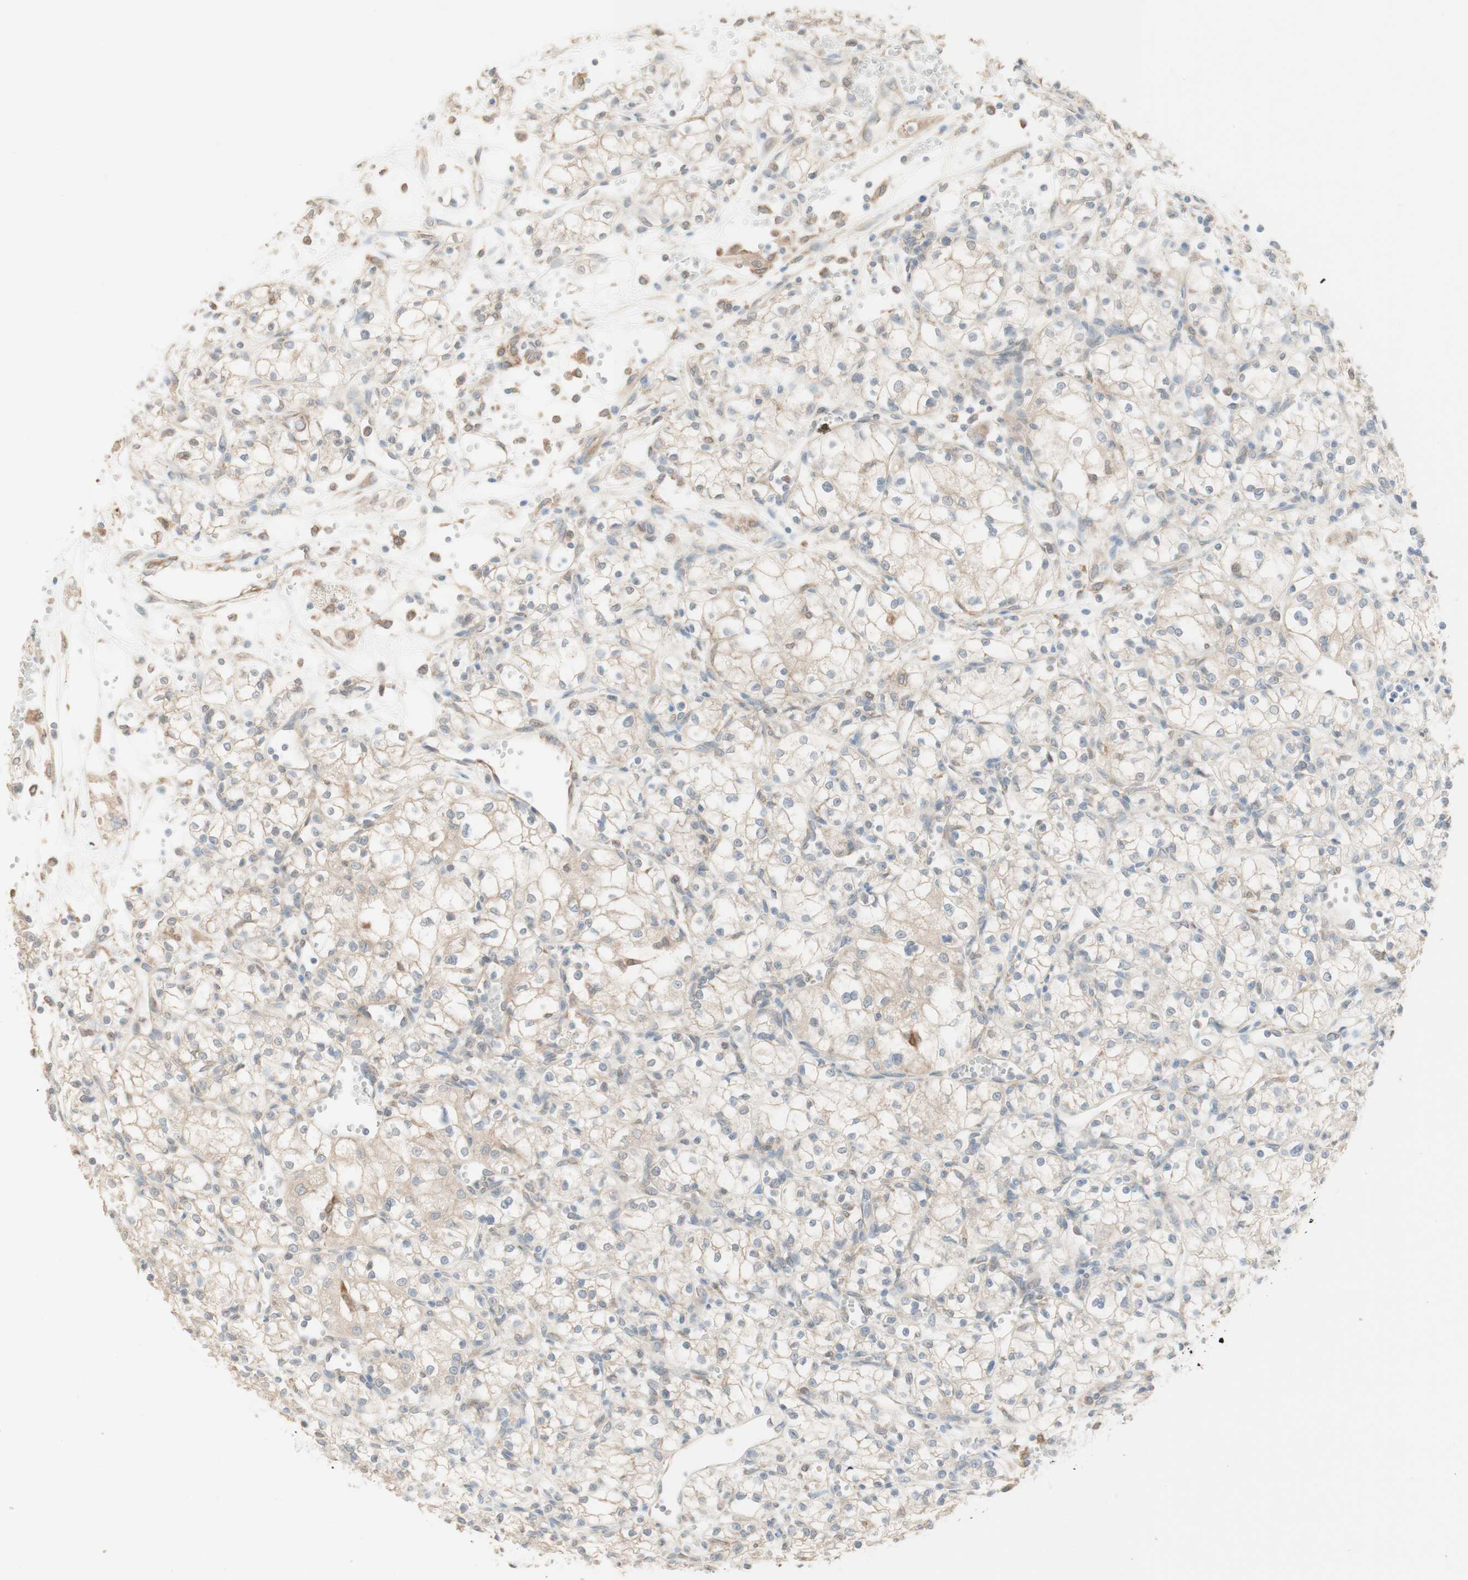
{"staining": {"intensity": "weak", "quantity": "25%-75%", "location": "cytoplasmic/membranous"}, "tissue": "renal cancer", "cell_type": "Tumor cells", "image_type": "cancer", "snomed": [{"axis": "morphology", "description": "Normal tissue, NOS"}, {"axis": "morphology", "description": "Adenocarcinoma, NOS"}, {"axis": "topography", "description": "Kidney"}], "caption": "A low amount of weak cytoplasmic/membranous staining is present in about 25%-75% of tumor cells in renal adenocarcinoma tissue. (Stains: DAB (3,3'-diaminobenzidine) in brown, nuclei in blue, Microscopy: brightfield microscopy at high magnification).", "gene": "COMT", "patient": {"sex": "male", "age": 59}}